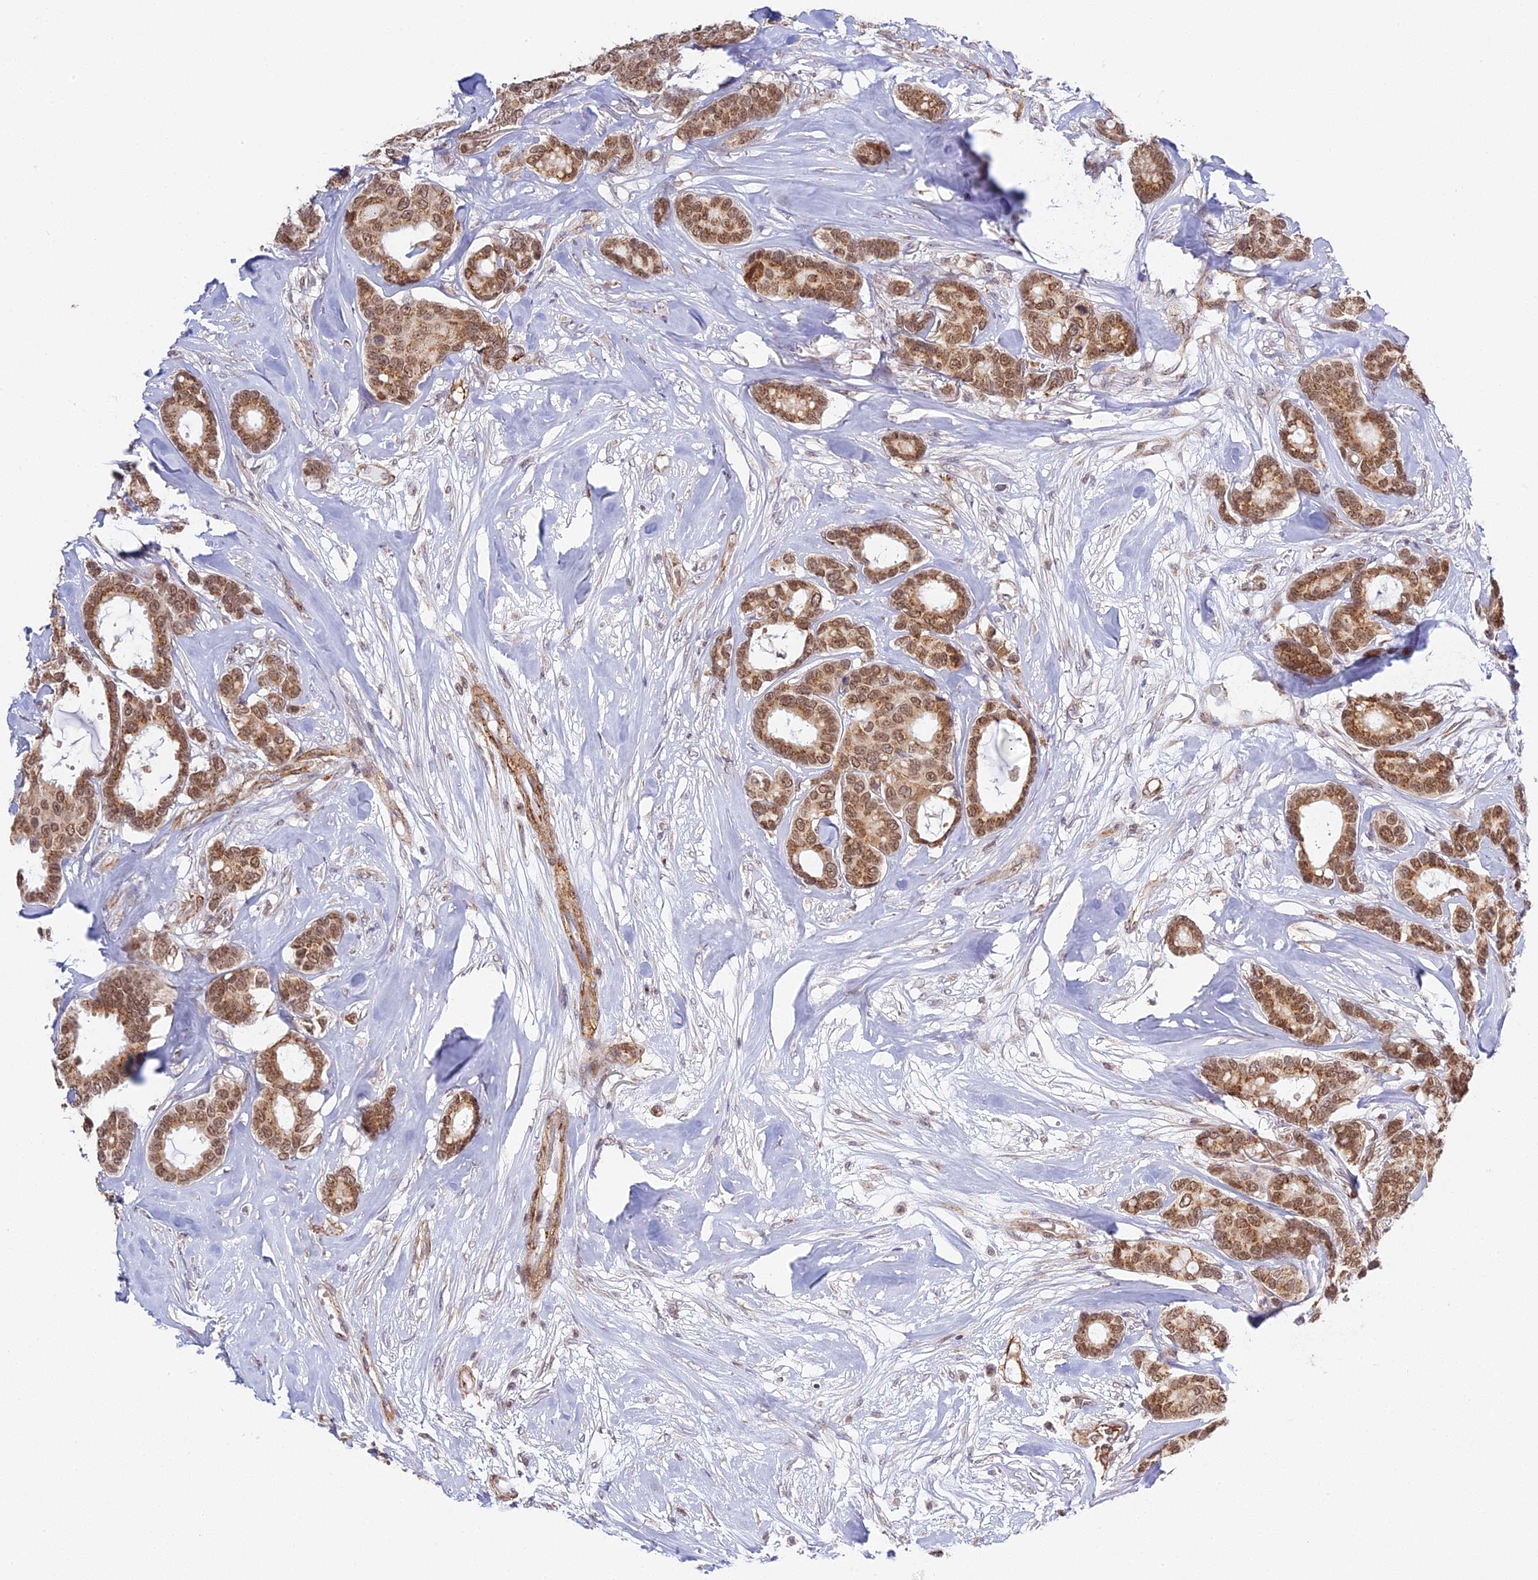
{"staining": {"intensity": "moderate", "quantity": ">75%", "location": "cytoplasmic/membranous,nuclear"}, "tissue": "breast cancer", "cell_type": "Tumor cells", "image_type": "cancer", "snomed": [{"axis": "morphology", "description": "Duct carcinoma"}, {"axis": "topography", "description": "Breast"}], "caption": "Immunohistochemistry (IHC) photomicrograph of breast cancer (intraductal carcinoma) stained for a protein (brown), which displays medium levels of moderate cytoplasmic/membranous and nuclear staining in about >75% of tumor cells.", "gene": "HEATR5B", "patient": {"sex": "female", "age": 87}}